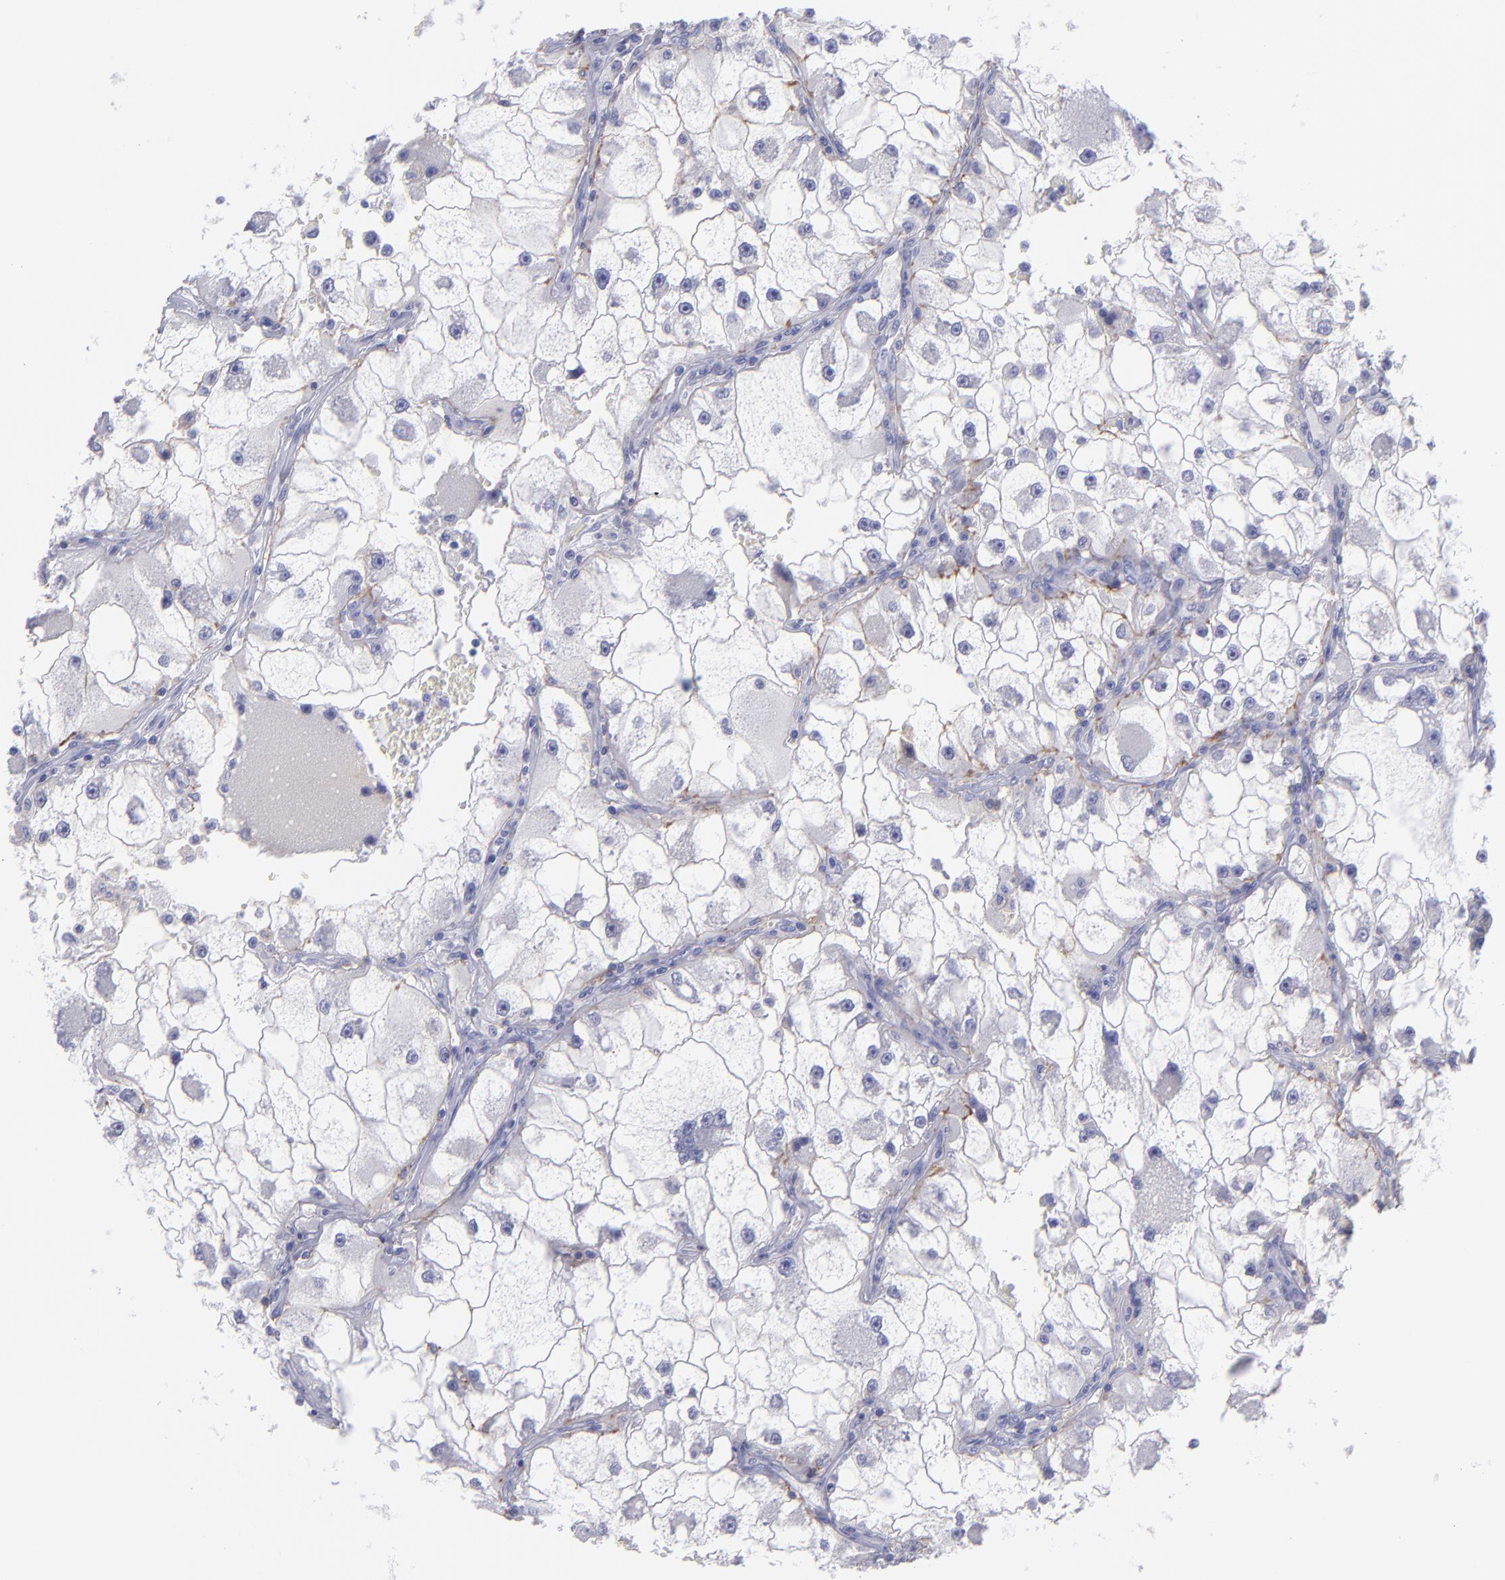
{"staining": {"intensity": "moderate", "quantity": "<25%", "location": "cytoplasmic/membranous"}, "tissue": "renal cancer", "cell_type": "Tumor cells", "image_type": "cancer", "snomed": [{"axis": "morphology", "description": "Adenocarcinoma, NOS"}, {"axis": "topography", "description": "Kidney"}], "caption": "Protein staining displays moderate cytoplasmic/membranous positivity in approximately <25% of tumor cells in renal cancer (adenocarcinoma).", "gene": "CD82", "patient": {"sex": "female", "age": 73}}